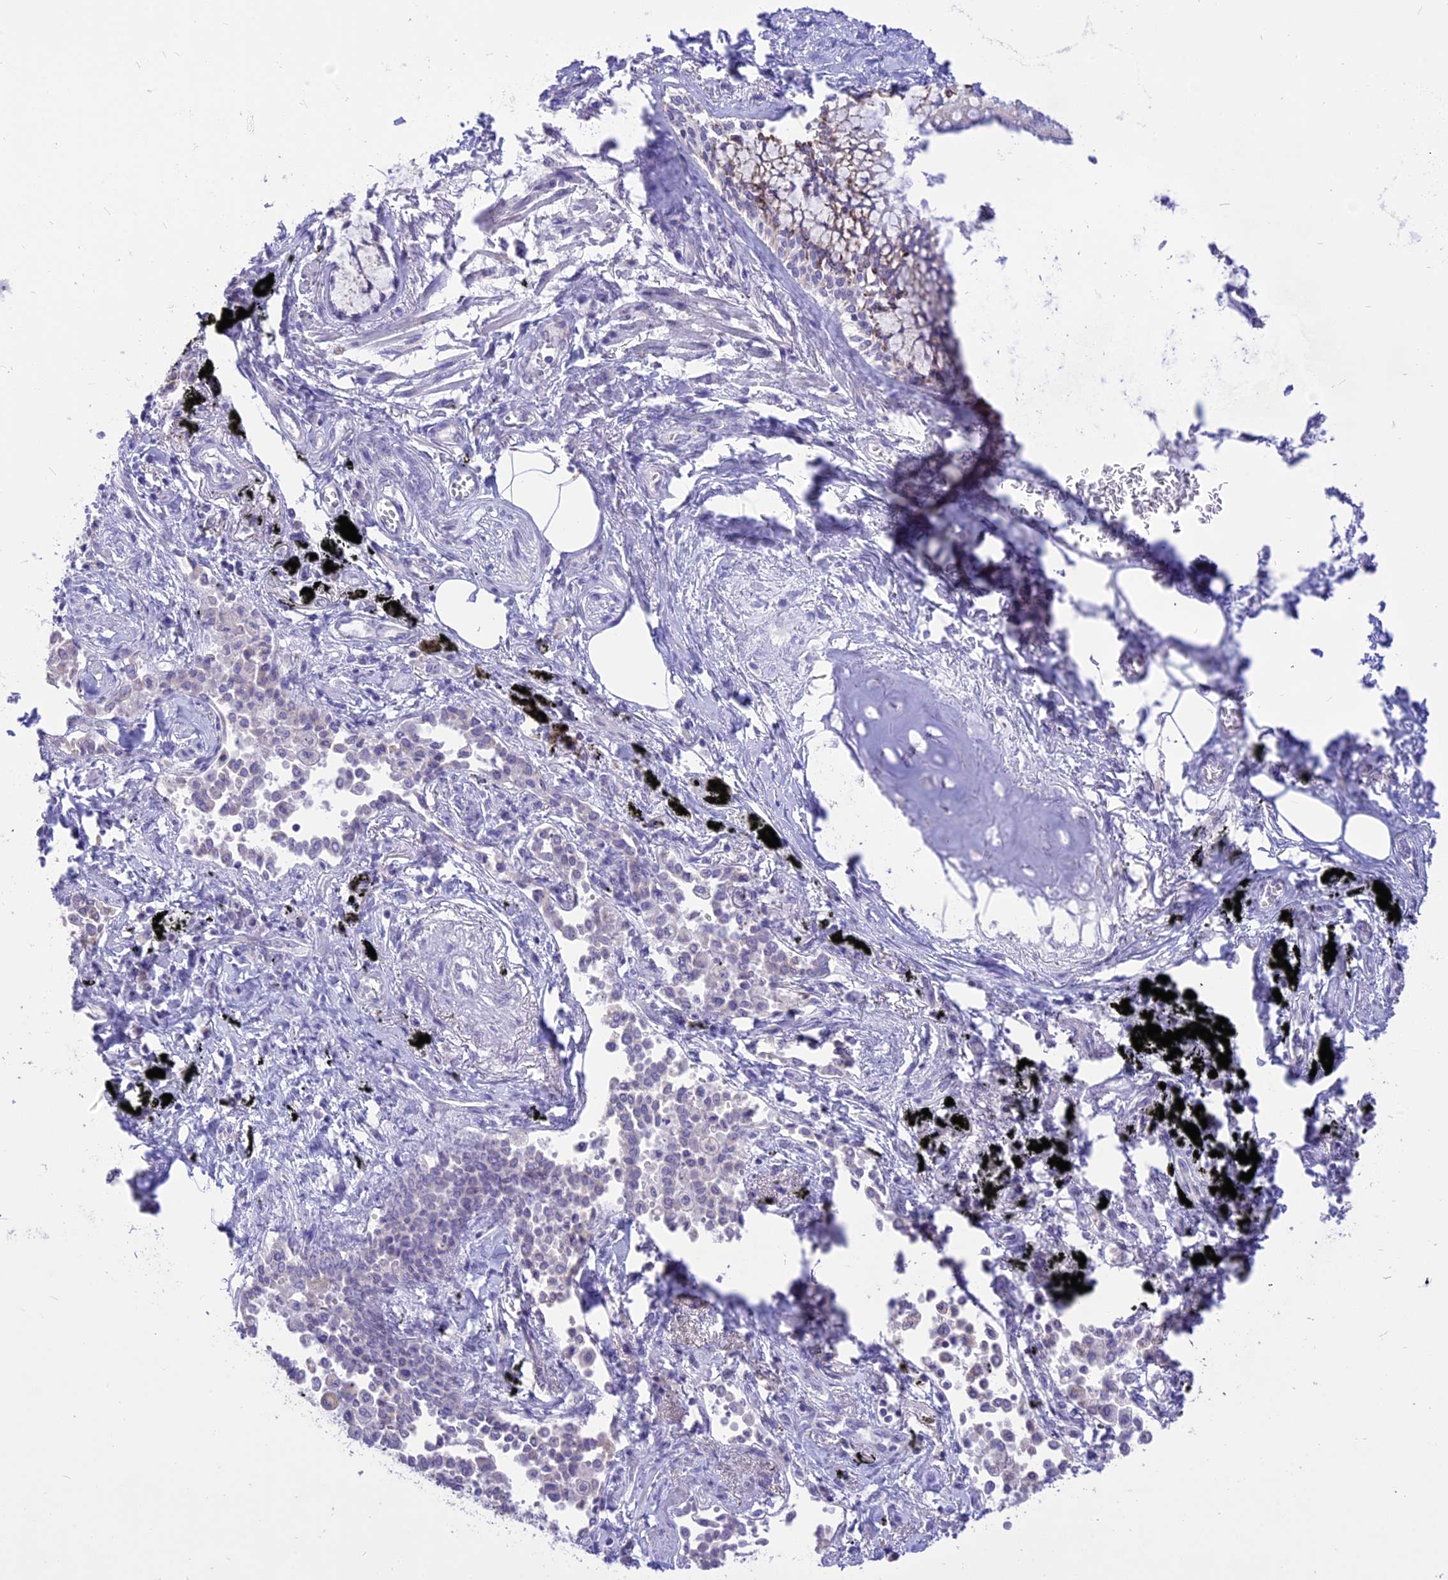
{"staining": {"intensity": "negative", "quantity": "none", "location": "none"}, "tissue": "lung cancer", "cell_type": "Tumor cells", "image_type": "cancer", "snomed": [{"axis": "morphology", "description": "Adenocarcinoma, NOS"}, {"axis": "topography", "description": "Lung"}], "caption": "This is an immunohistochemistry histopathology image of human lung cancer (adenocarcinoma). There is no positivity in tumor cells.", "gene": "CMSS1", "patient": {"sex": "male", "age": 67}}